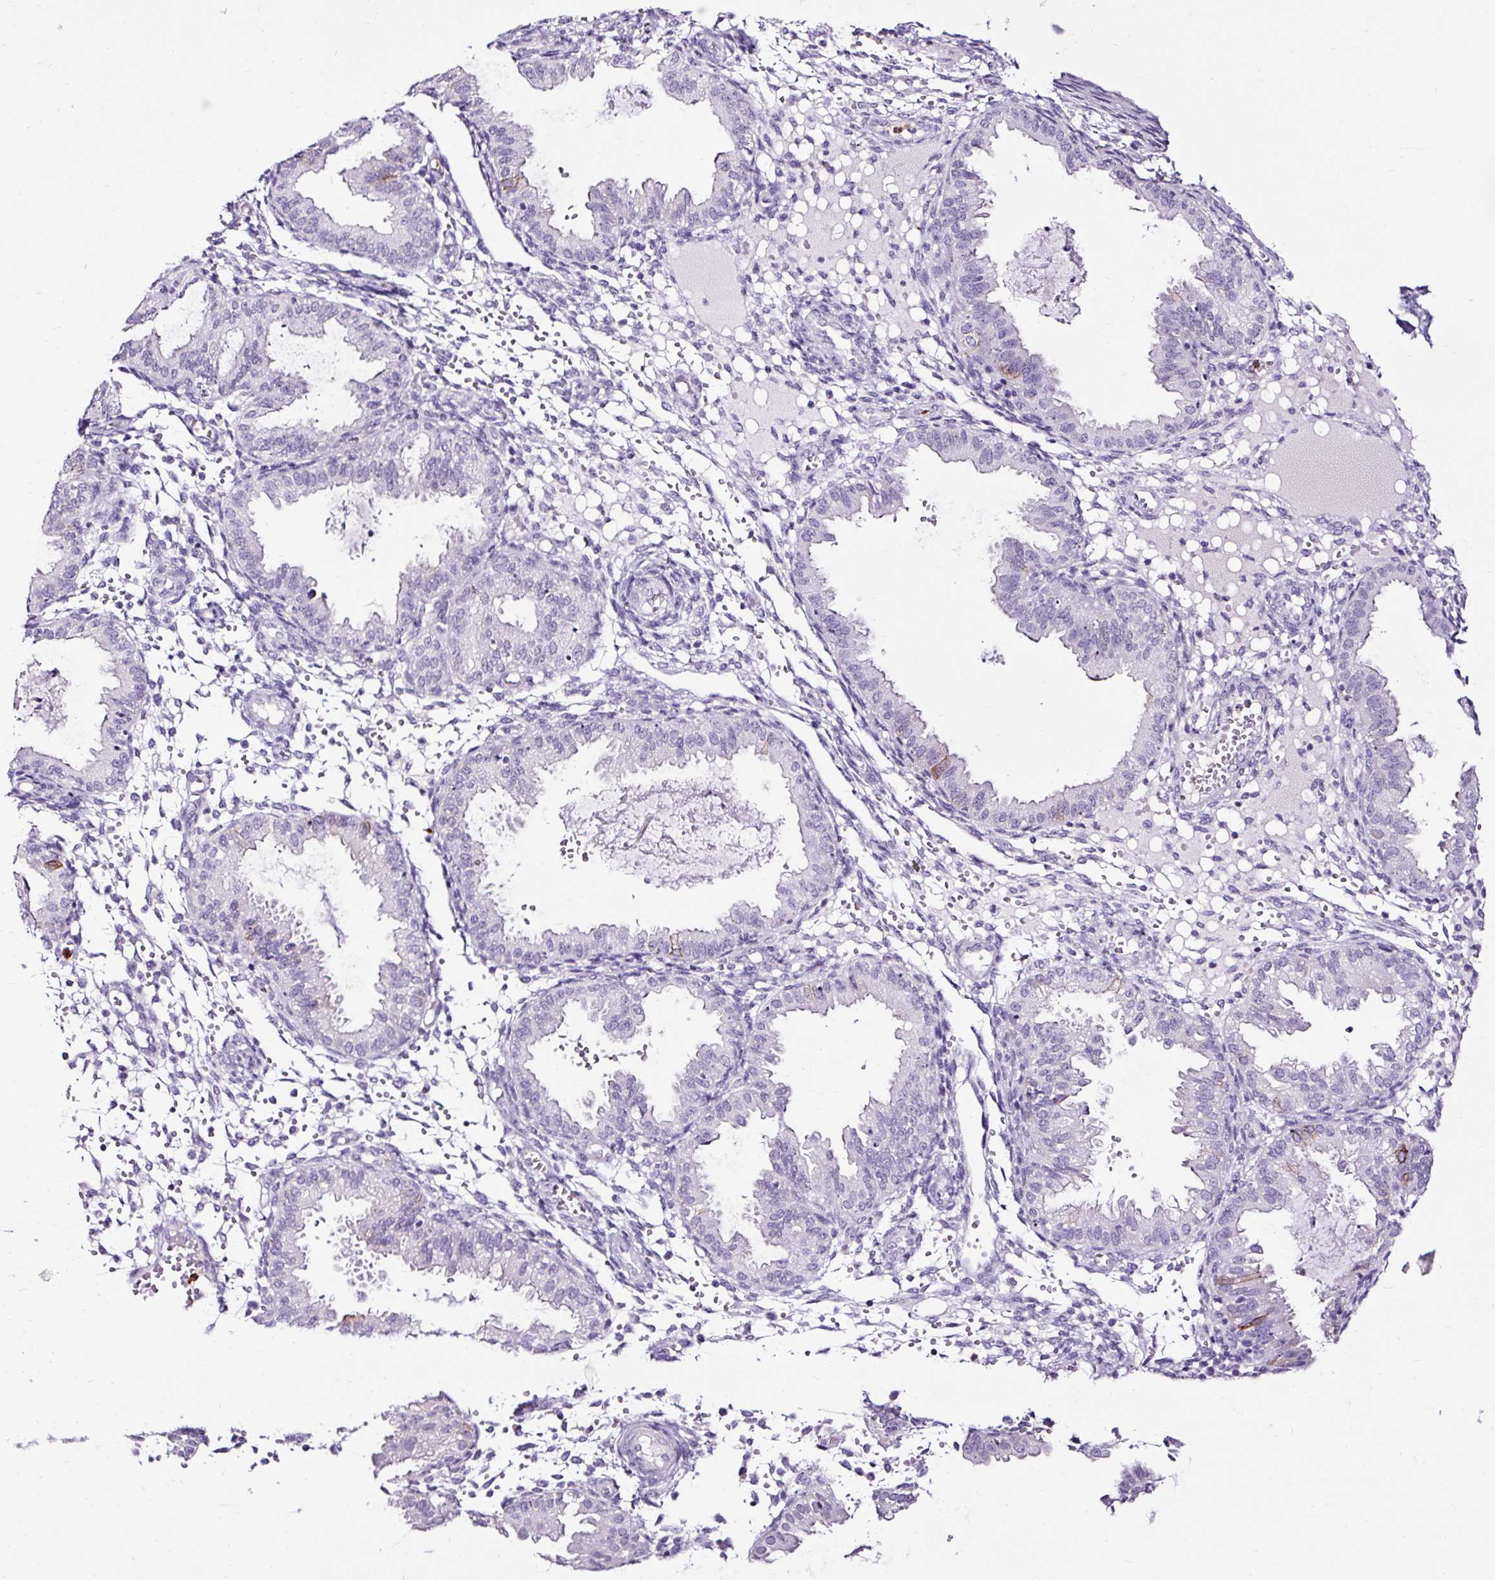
{"staining": {"intensity": "negative", "quantity": "none", "location": "none"}, "tissue": "endometrium", "cell_type": "Cells in endometrial stroma", "image_type": "normal", "snomed": [{"axis": "morphology", "description": "Normal tissue, NOS"}, {"axis": "topography", "description": "Endometrium"}], "caption": "High power microscopy histopathology image of an immunohistochemistry histopathology image of unremarkable endometrium, revealing no significant positivity in cells in endometrial stroma.", "gene": "SLC7A8", "patient": {"sex": "female", "age": 33}}